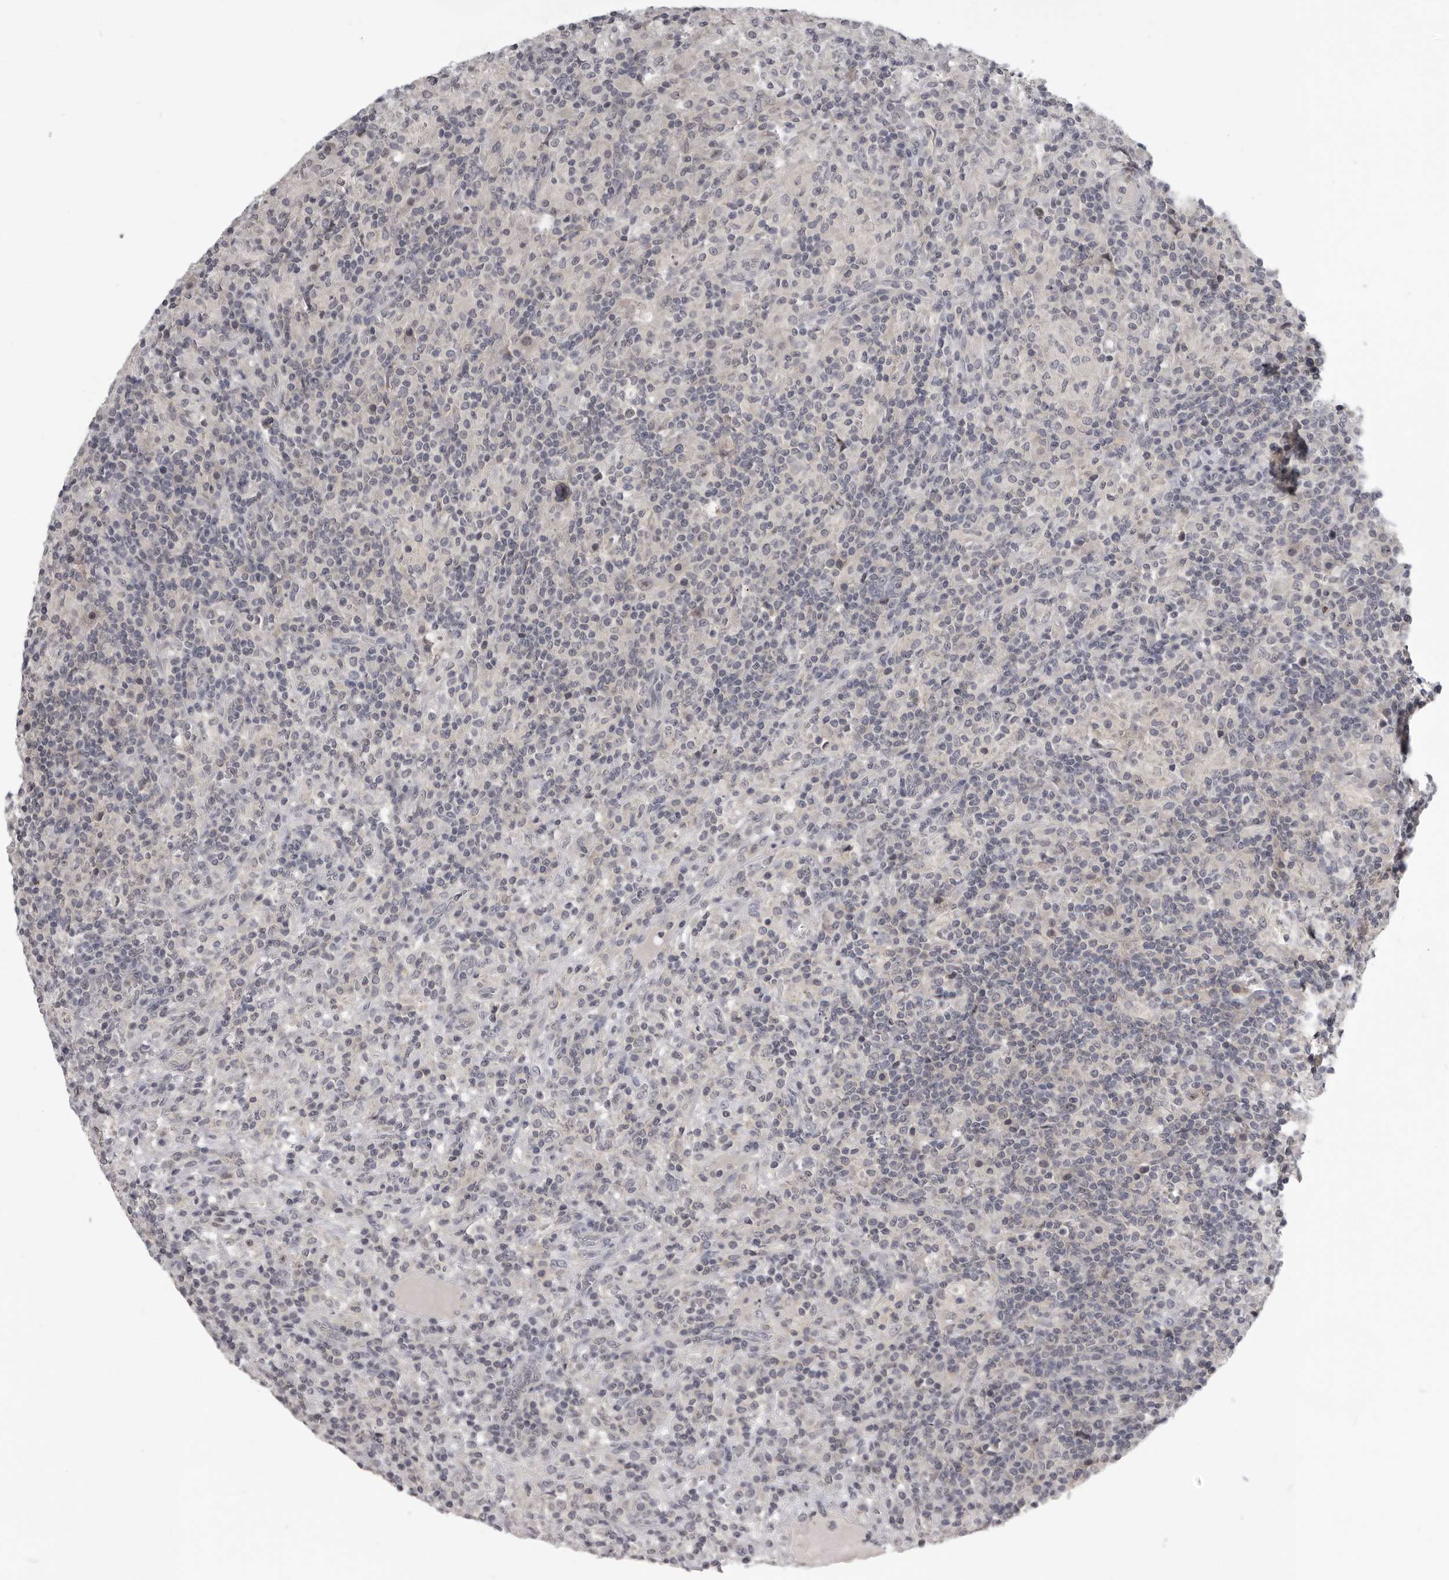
{"staining": {"intensity": "negative", "quantity": "none", "location": "none"}, "tissue": "lymphoma", "cell_type": "Tumor cells", "image_type": "cancer", "snomed": [{"axis": "morphology", "description": "Hodgkin's disease, NOS"}, {"axis": "topography", "description": "Lymph node"}], "caption": "Tumor cells are negative for protein expression in human Hodgkin's disease.", "gene": "MRTO4", "patient": {"sex": "male", "age": 70}}